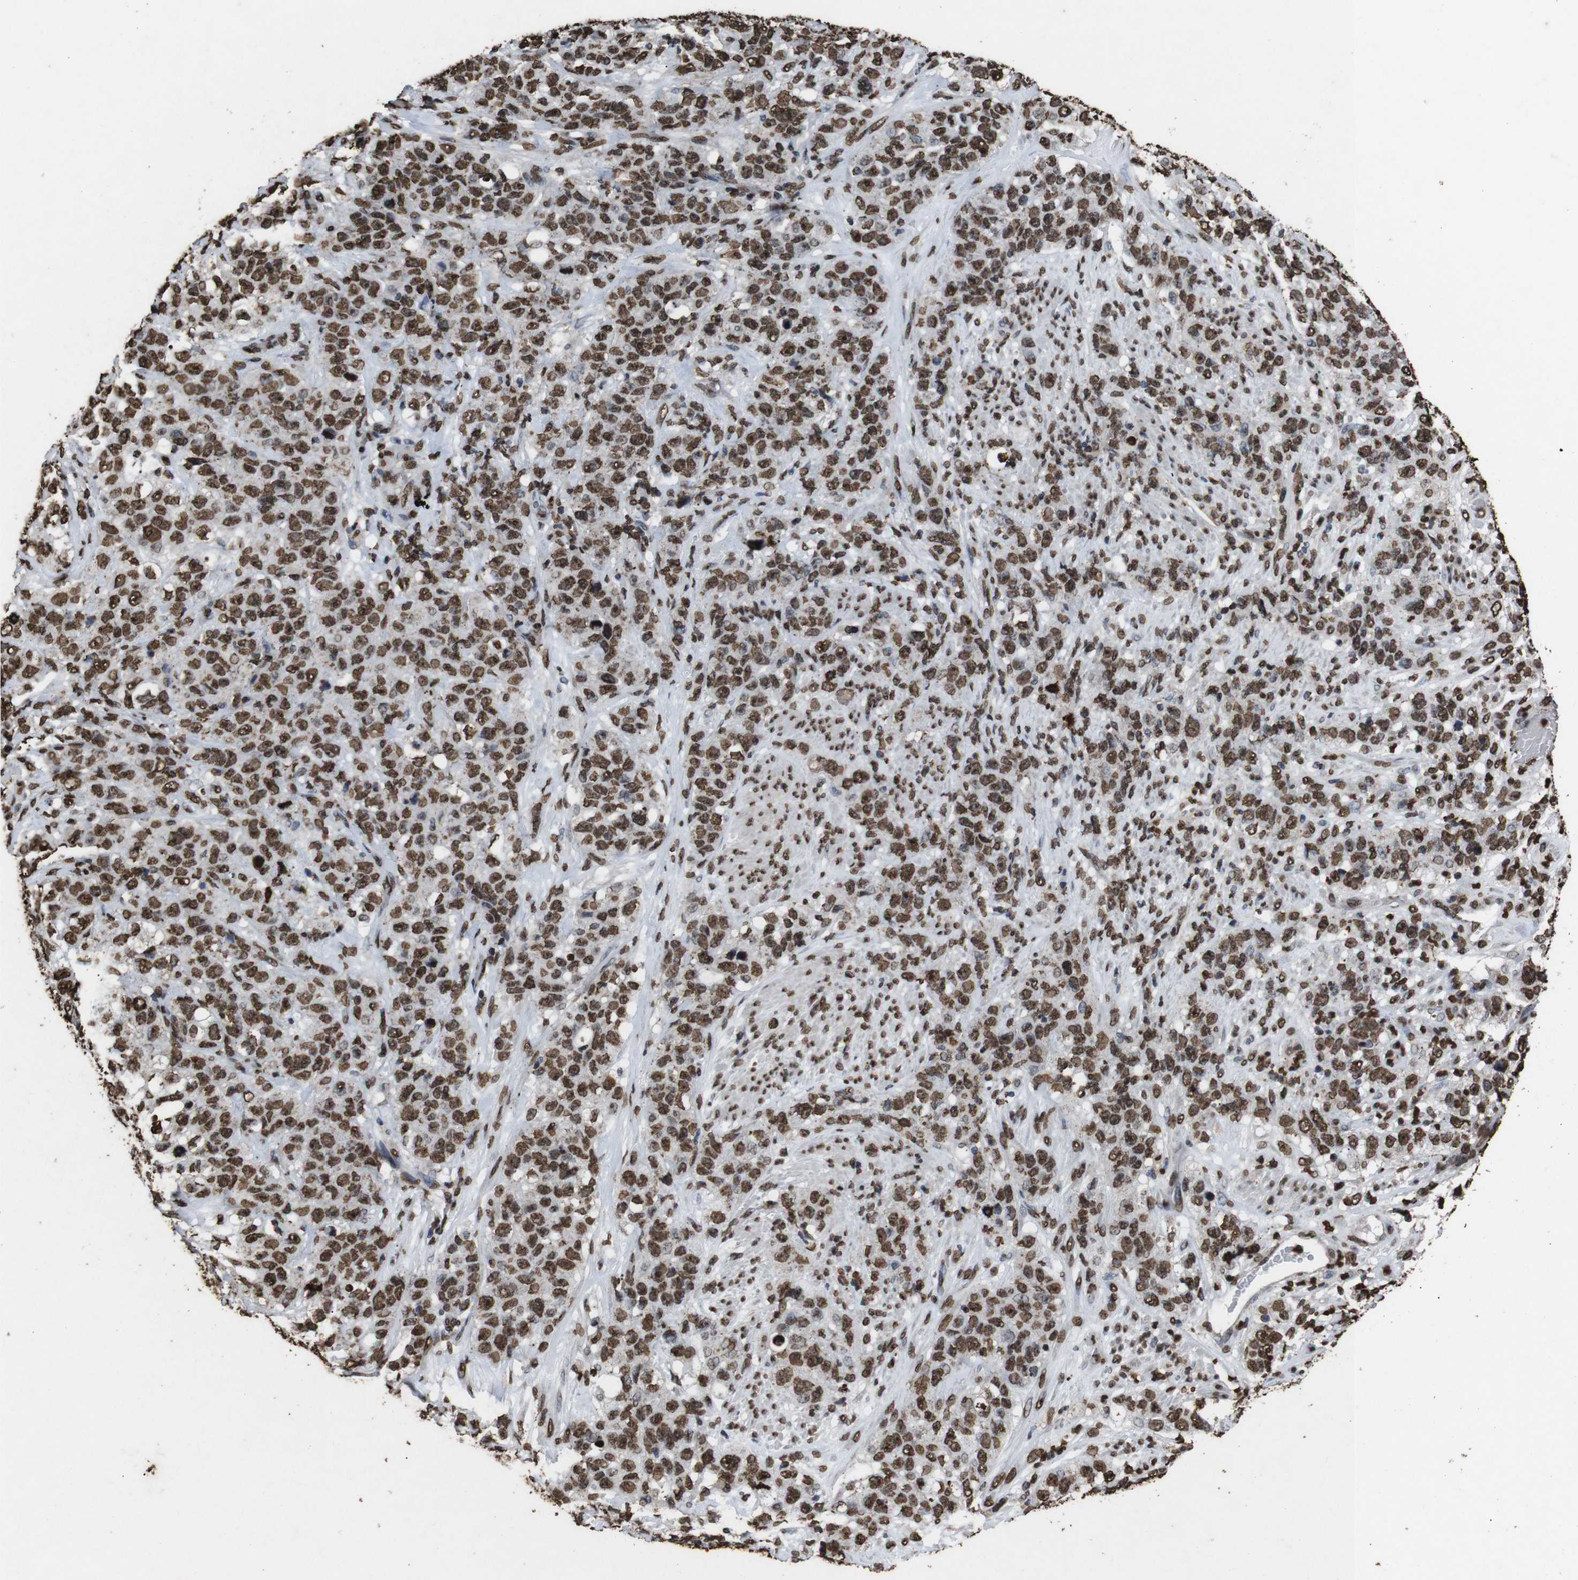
{"staining": {"intensity": "moderate", "quantity": ">75%", "location": "nuclear"}, "tissue": "stomach cancer", "cell_type": "Tumor cells", "image_type": "cancer", "snomed": [{"axis": "morphology", "description": "Adenocarcinoma, NOS"}, {"axis": "topography", "description": "Stomach"}], "caption": "Human stomach cancer stained with a protein marker shows moderate staining in tumor cells.", "gene": "MDM2", "patient": {"sex": "male", "age": 48}}